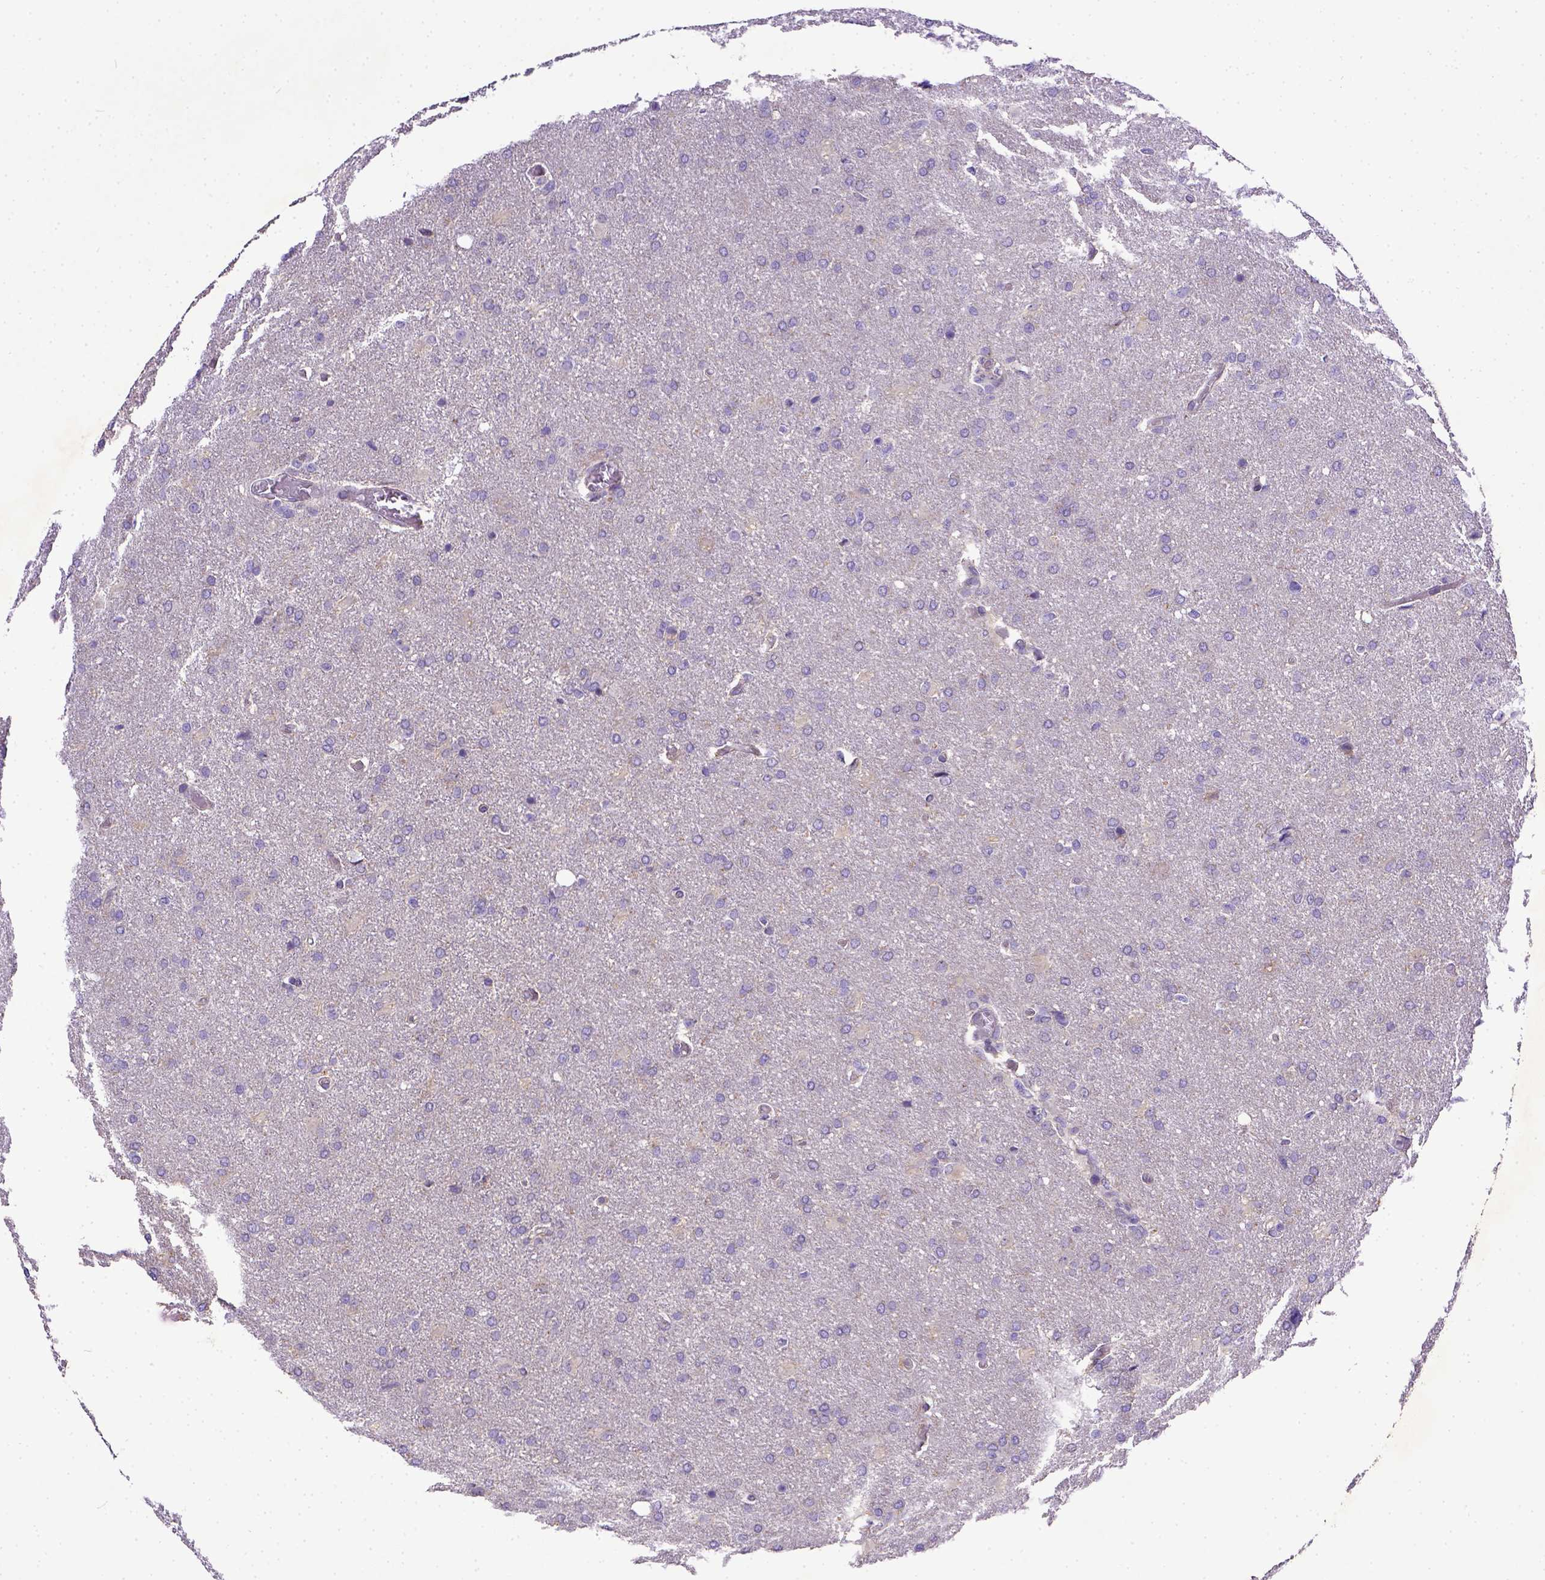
{"staining": {"intensity": "negative", "quantity": "none", "location": "none"}, "tissue": "glioma", "cell_type": "Tumor cells", "image_type": "cancer", "snomed": [{"axis": "morphology", "description": "Glioma, malignant, High grade"}, {"axis": "topography", "description": "Brain"}], "caption": "Image shows no significant protein positivity in tumor cells of malignant glioma (high-grade). The staining is performed using DAB (3,3'-diaminobenzidine) brown chromogen with nuclei counter-stained in using hematoxylin.", "gene": "CD40", "patient": {"sex": "male", "age": 68}}